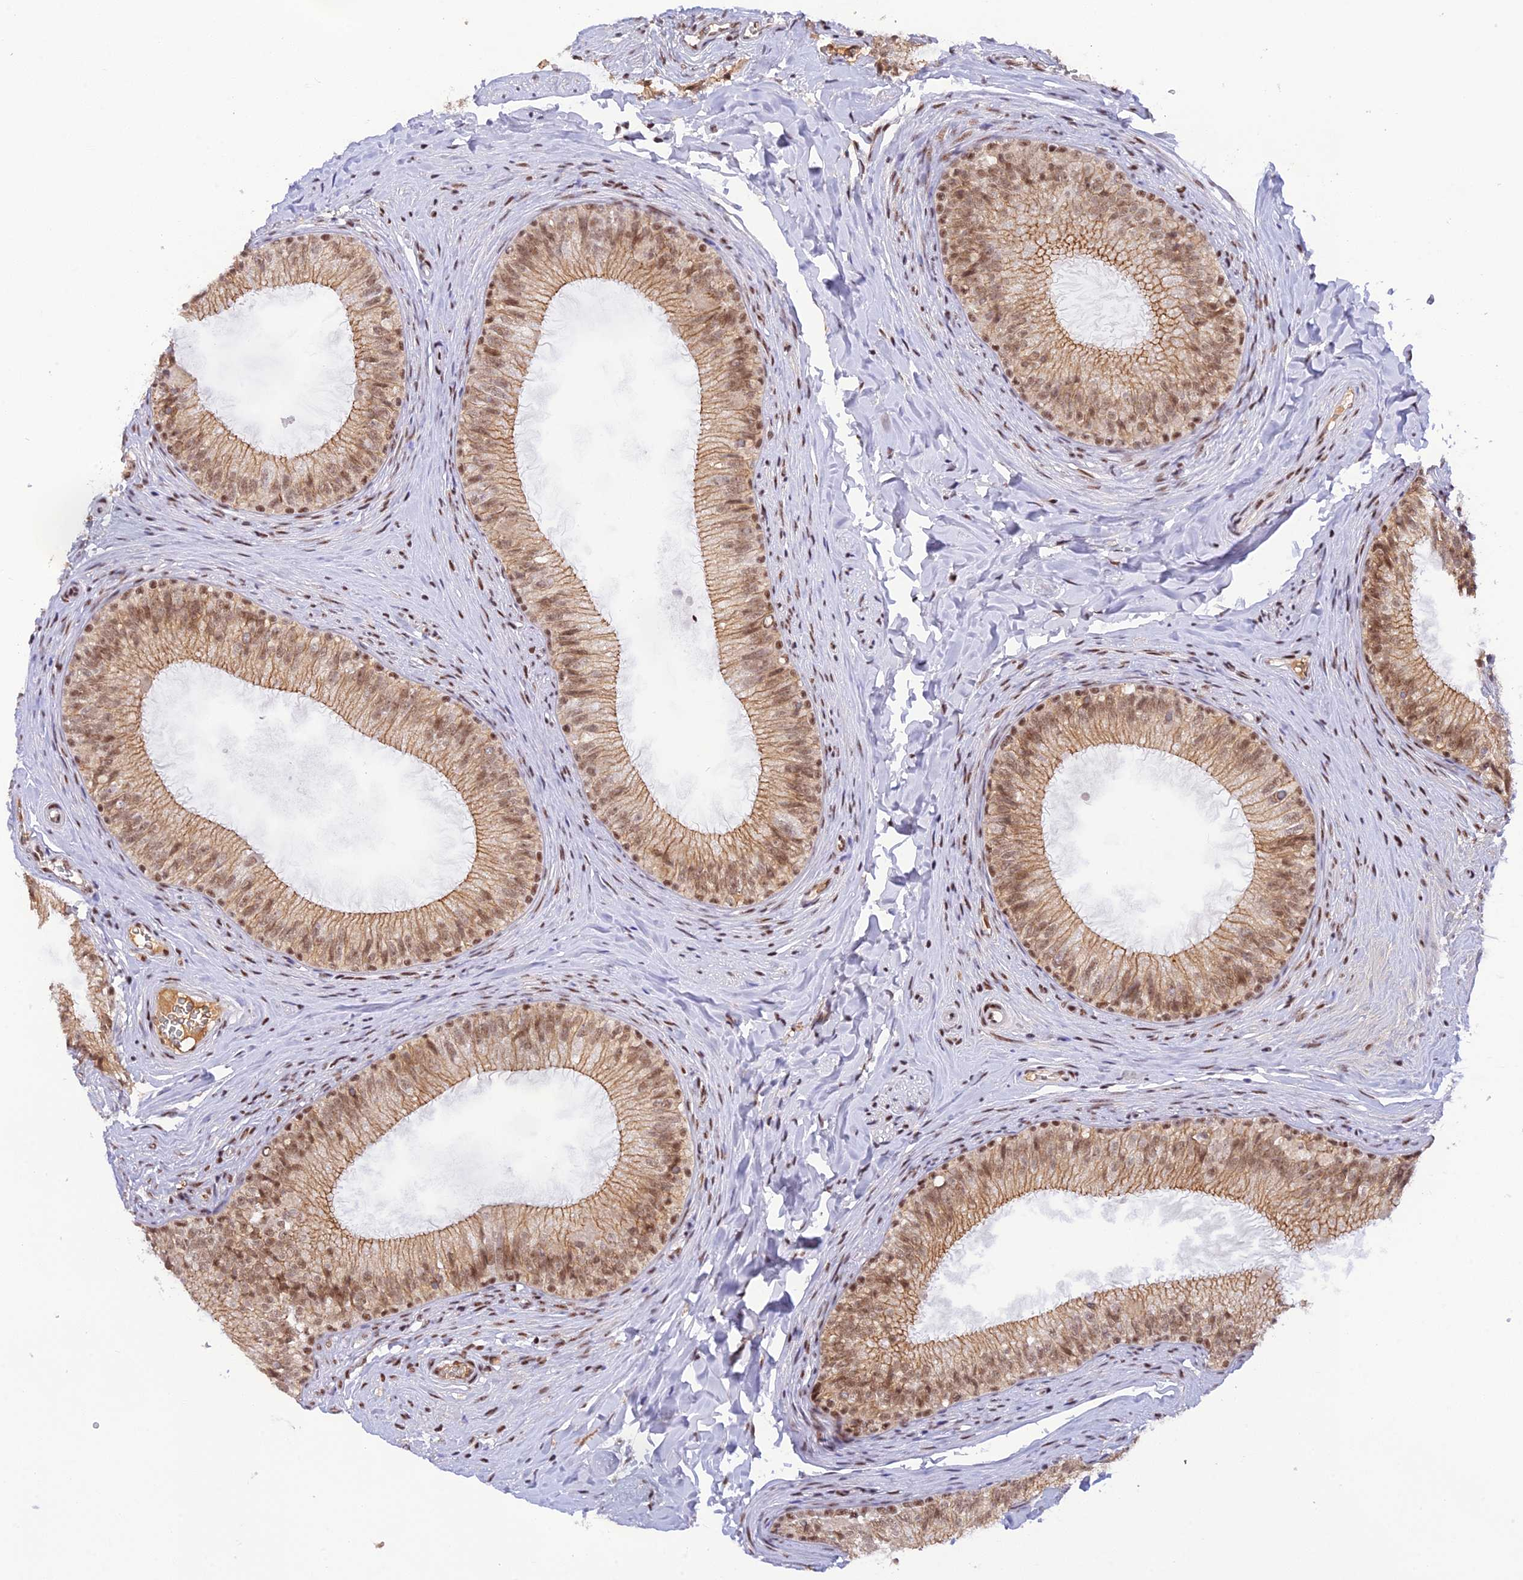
{"staining": {"intensity": "moderate", "quantity": "25%-75%", "location": "cytoplasmic/membranous,nuclear"}, "tissue": "epididymis", "cell_type": "Glandular cells", "image_type": "normal", "snomed": [{"axis": "morphology", "description": "Normal tissue, NOS"}, {"axis": "topography", "description": "Epididymis"}], "caption": "Protein expression analysis of unremarkable epididymis shows moderate cytoplasmic/membranous,nuclear positivity in about 25%-75% of glandular cells.", "gene": "THAP11", "patient": {"sex": "male", "age": 34}}